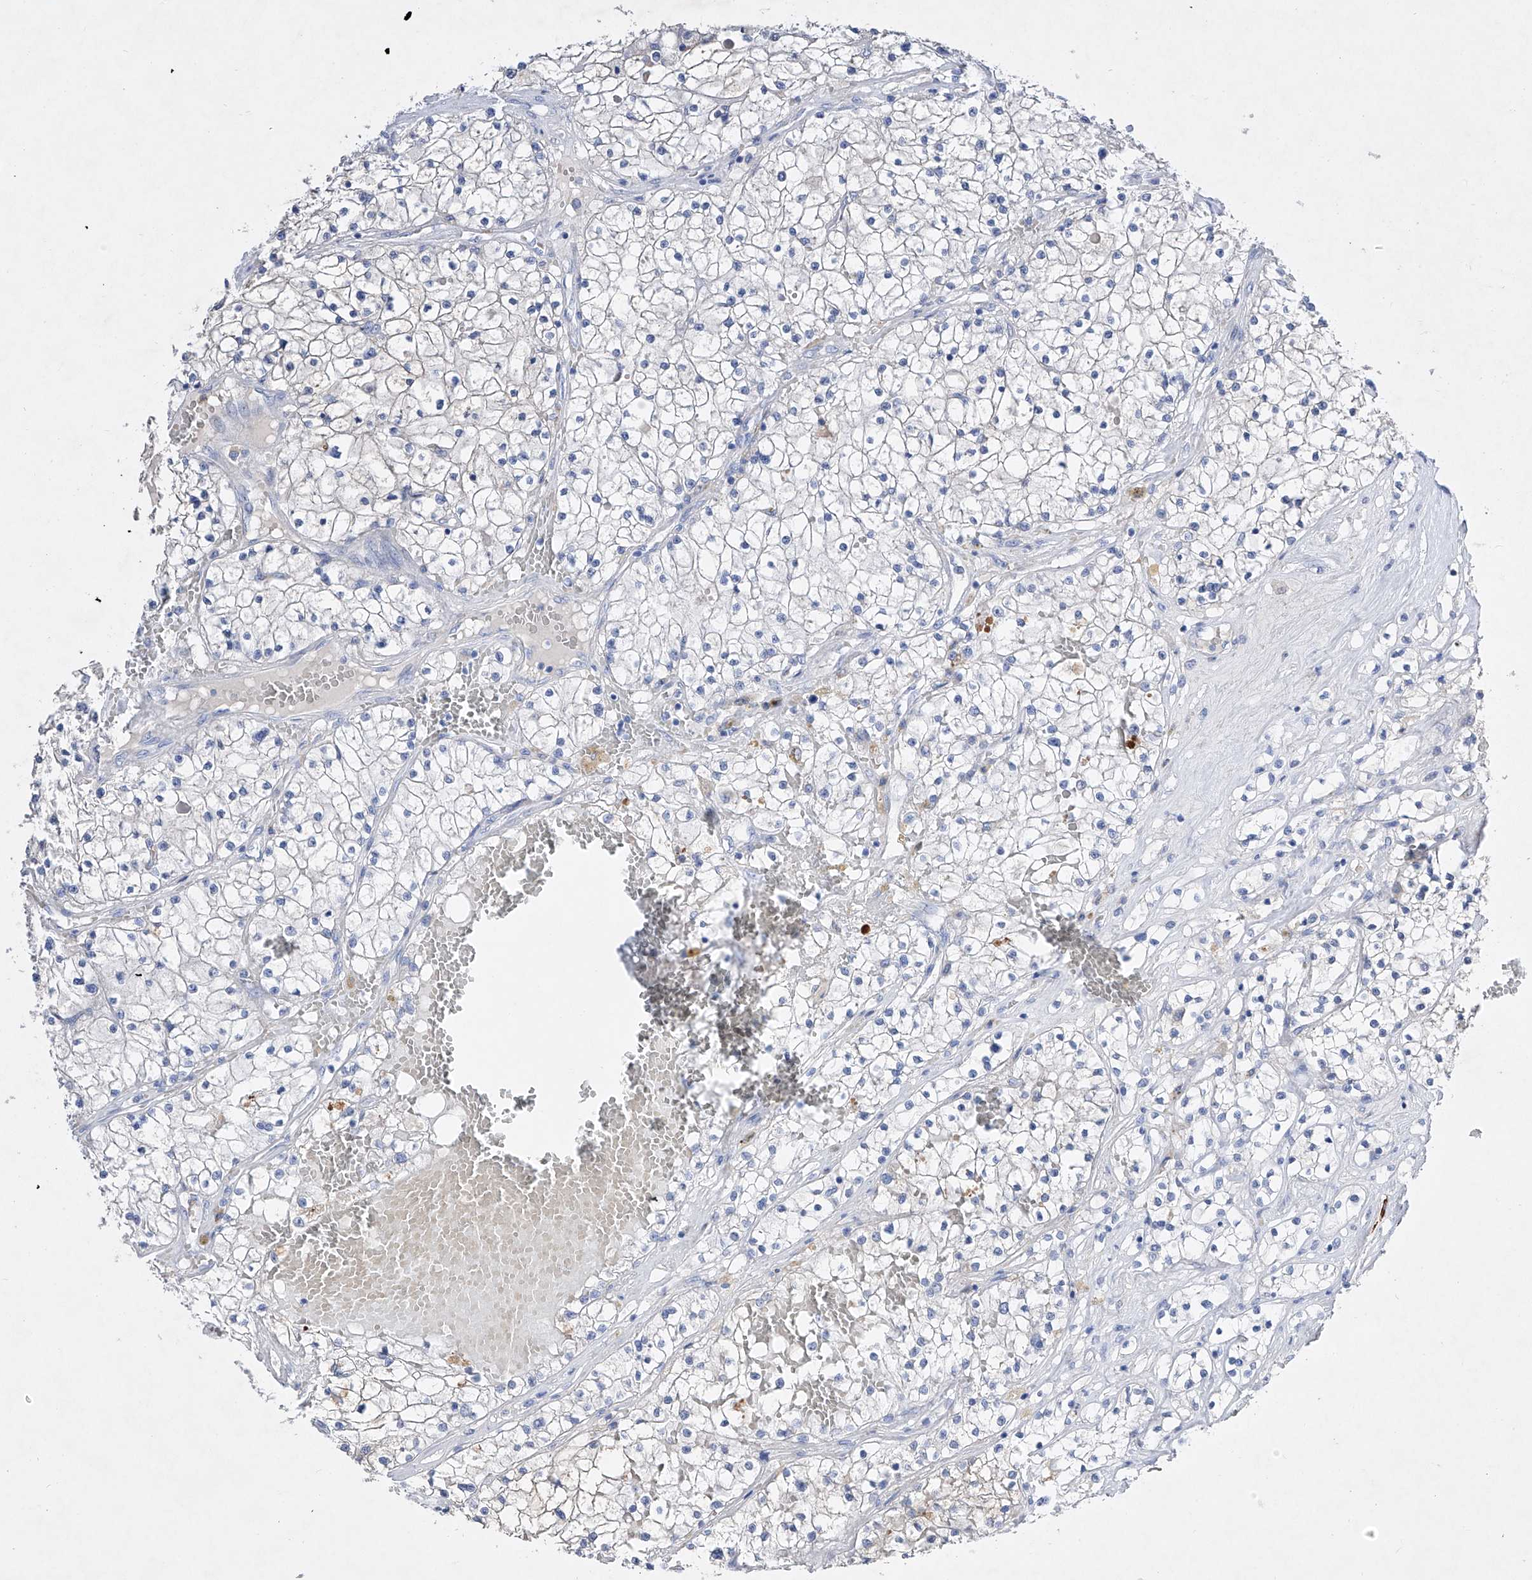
{"staining": {"intensity": "negative", "quantity": "none", "location": "none"}, "tissue": "renal cancer", "cell_type": "Tumor cells", "image_type": "cancer", "snomed": [{"axis": "morphology", "description": "Normal tissue, NOS"}, {"axis": "morphology", "description": "Adenocarcinoma, NOS"}, {"axis": "topography", "description": "Kidney"}], "caption": "Immunohistochemistry histopathology image of renal adenocarcinoma stained for a protein (brown), which reveals no positivity in tumor cells.", "gene": "TM7SF2", "patient": {"sex": "male", "age": 68}}